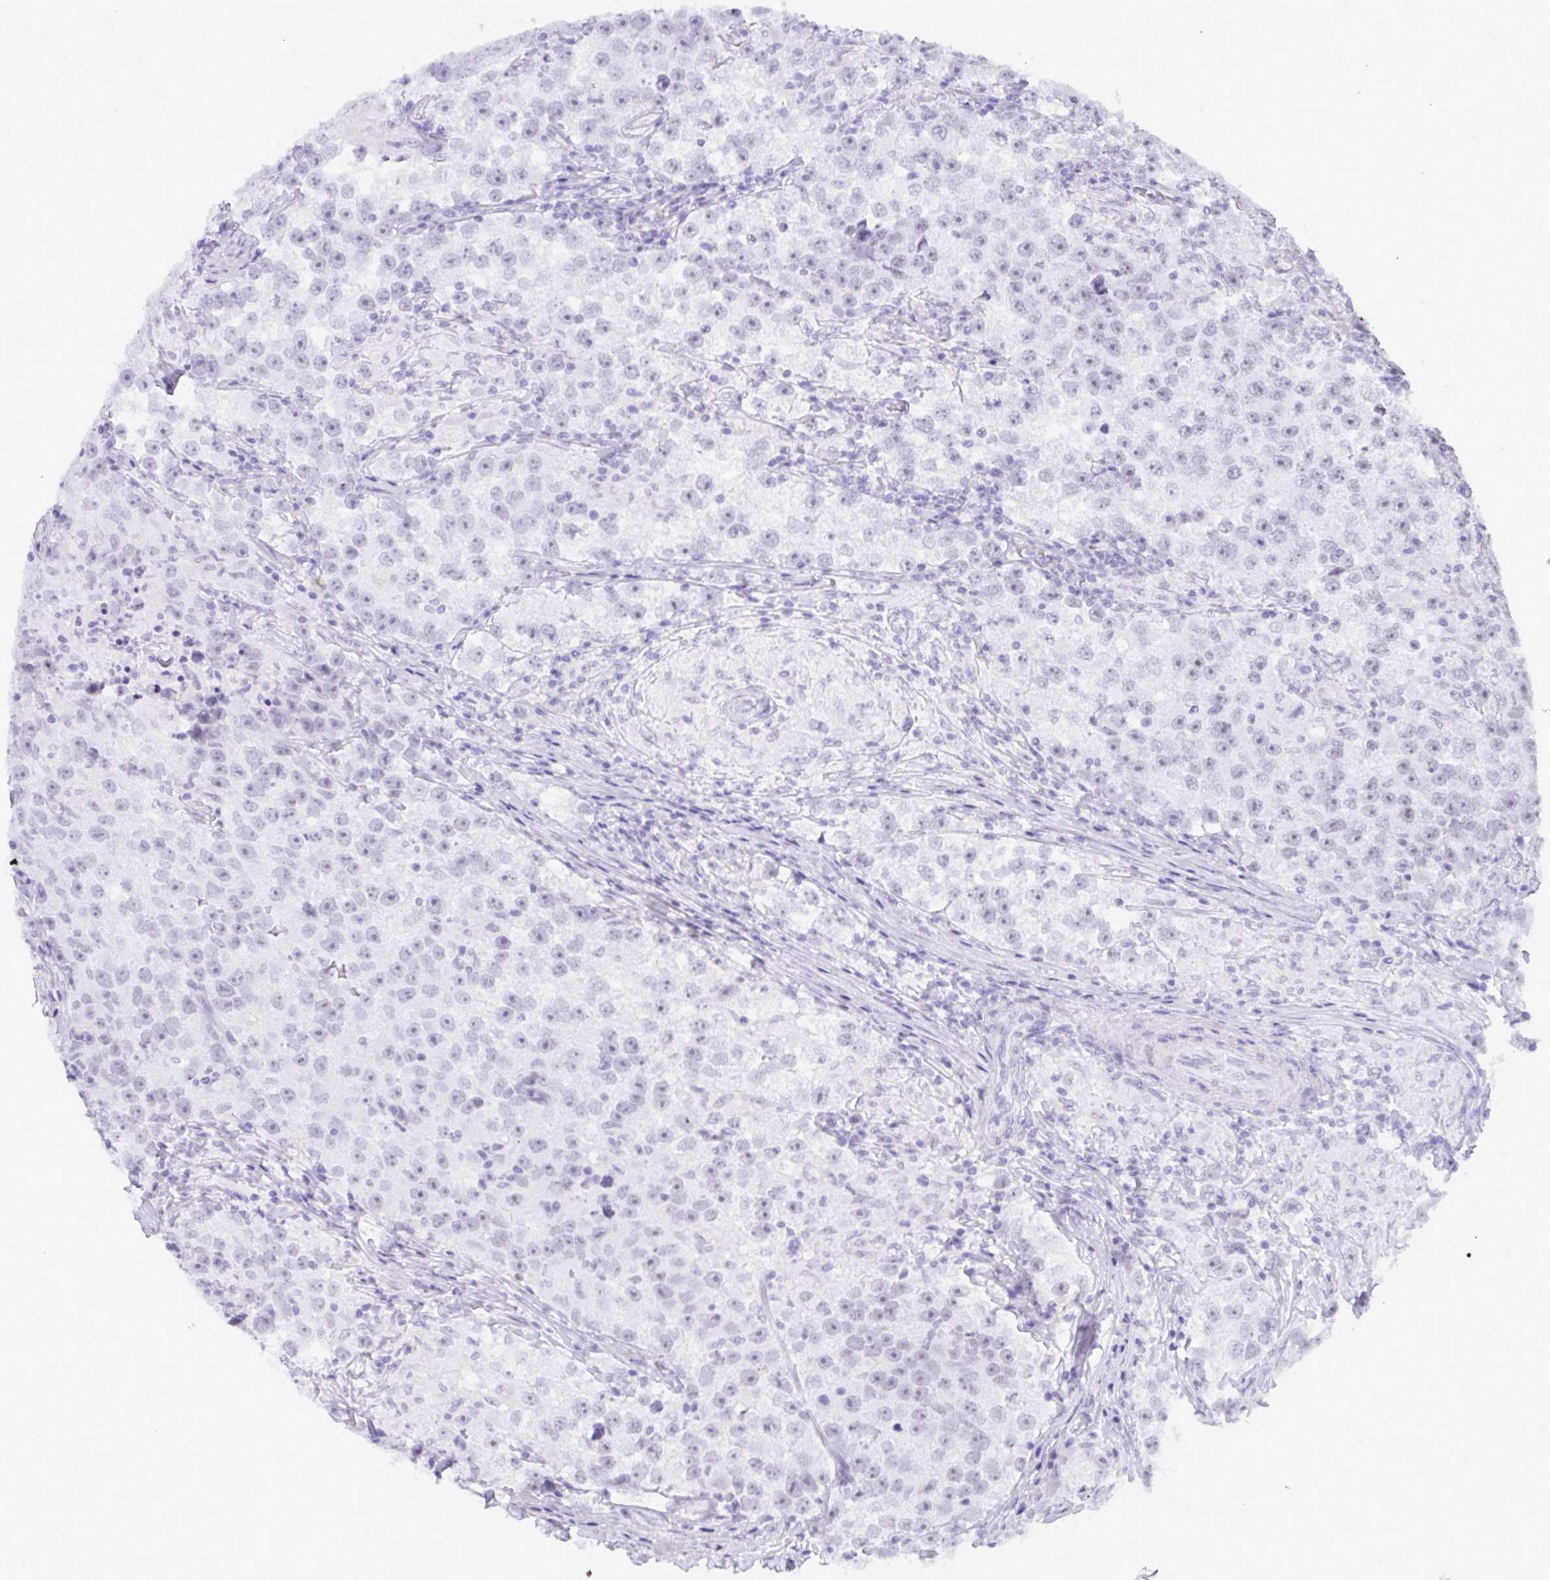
{"staining": {"intensity": "negative", "quantity": "none", "location": "none"}, "tissue": "testis cancer", "cell_type": "Tumor cells", "image_type": "cancer", "snomed": [{"axis": "morphology", "description": "Seminoma, NOS"}, {"axis": "topography", "description": "Testis"}], "caption": "There is no significant expression in tumor cells of testis cancer.", "gene": "ELN", "patient": {"sex": "male", "age": 46}}